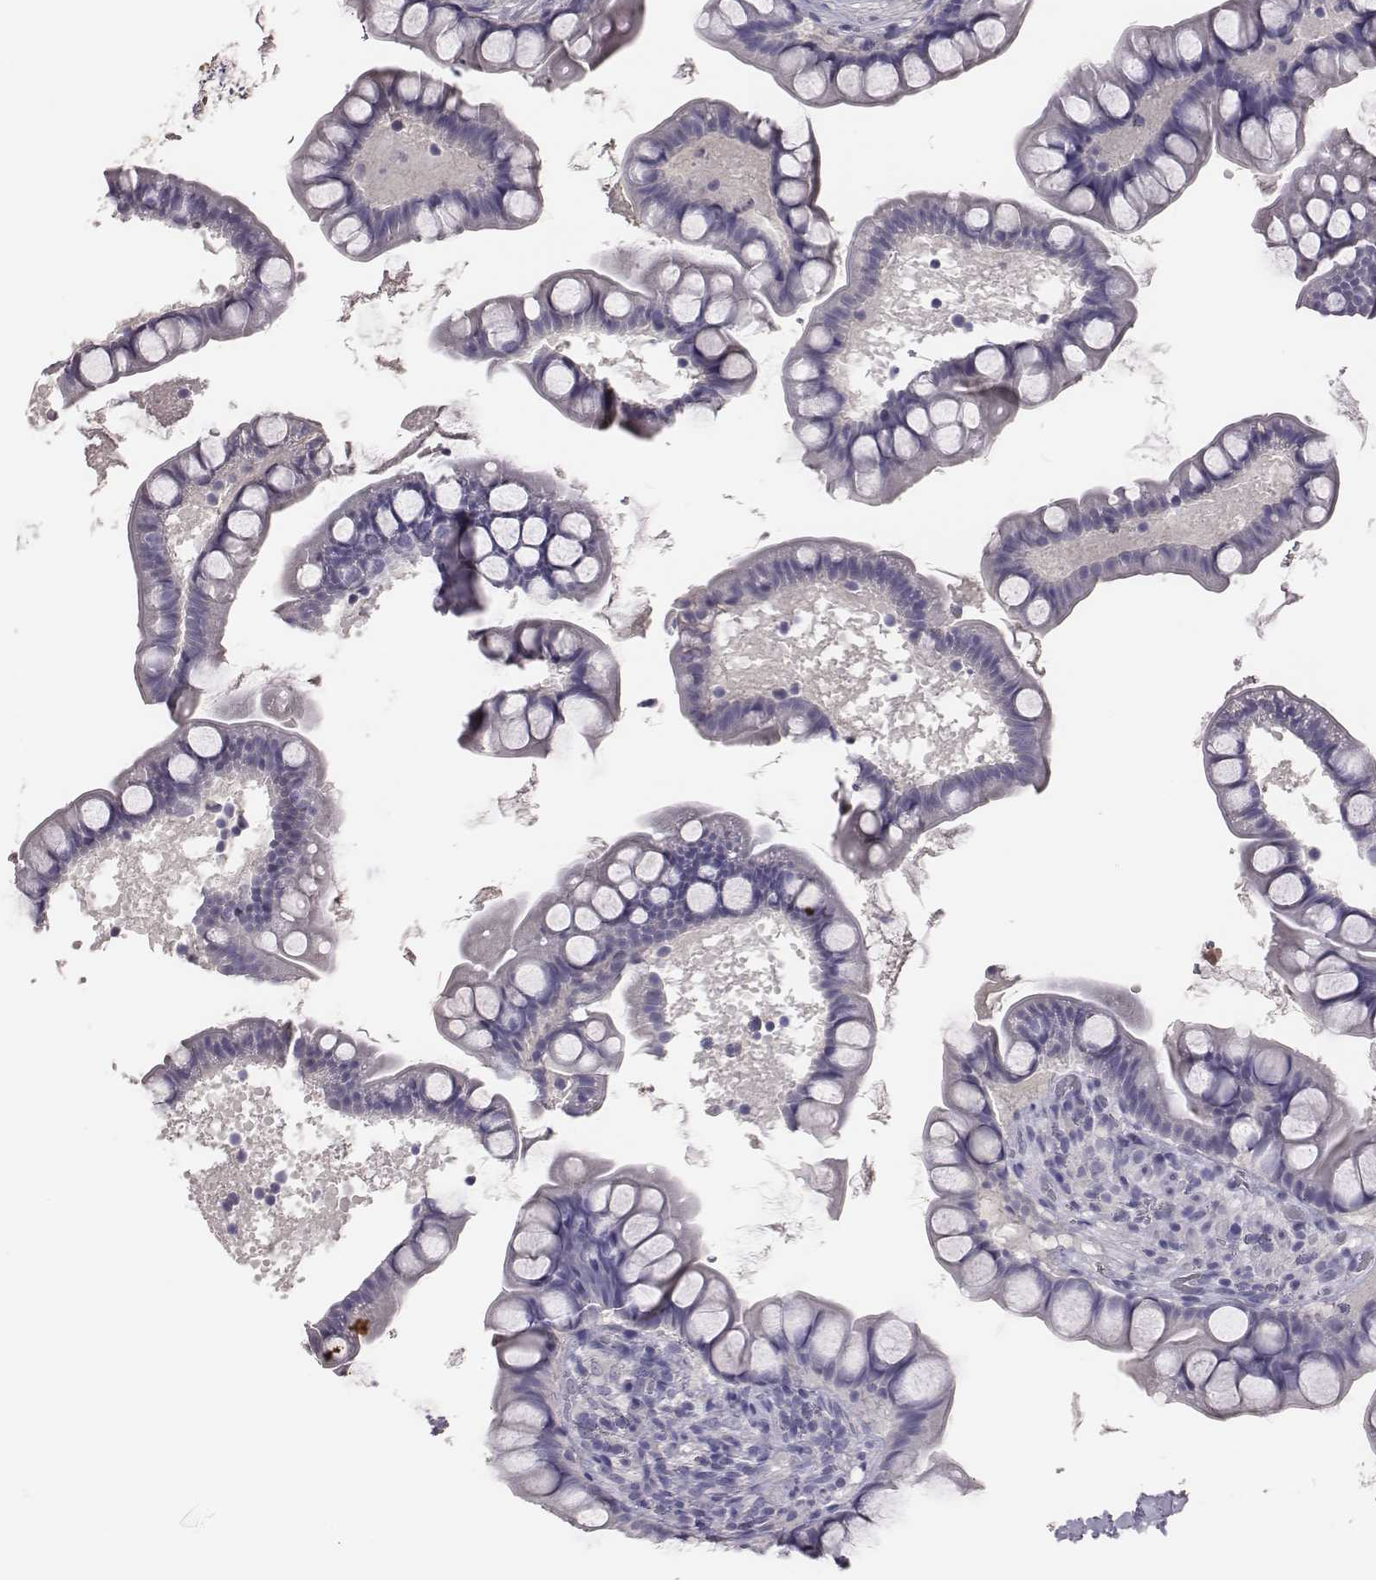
{"staining": {"intensity": "negative", "quantity": "none", "location": "none"}, "tissue": "small intestine", "cell_type": "Glandular cells", "image_type": "normal", "snomed": [{"axis": "morphology", "description": "Normal tissue, NOS"}, {"axis": "topography", "description": "Small intestine"}], "caption": "DAB (3,3'-diaminobenzidine) immunohistochemical staining of normal human small intestine displays no significant expression in glandular cells. (DAB immunohistochemistry visualized using brightfield microscopy, high magnification).", "gene": "EN1", "patient": {"sex": "male", "age": 70}}